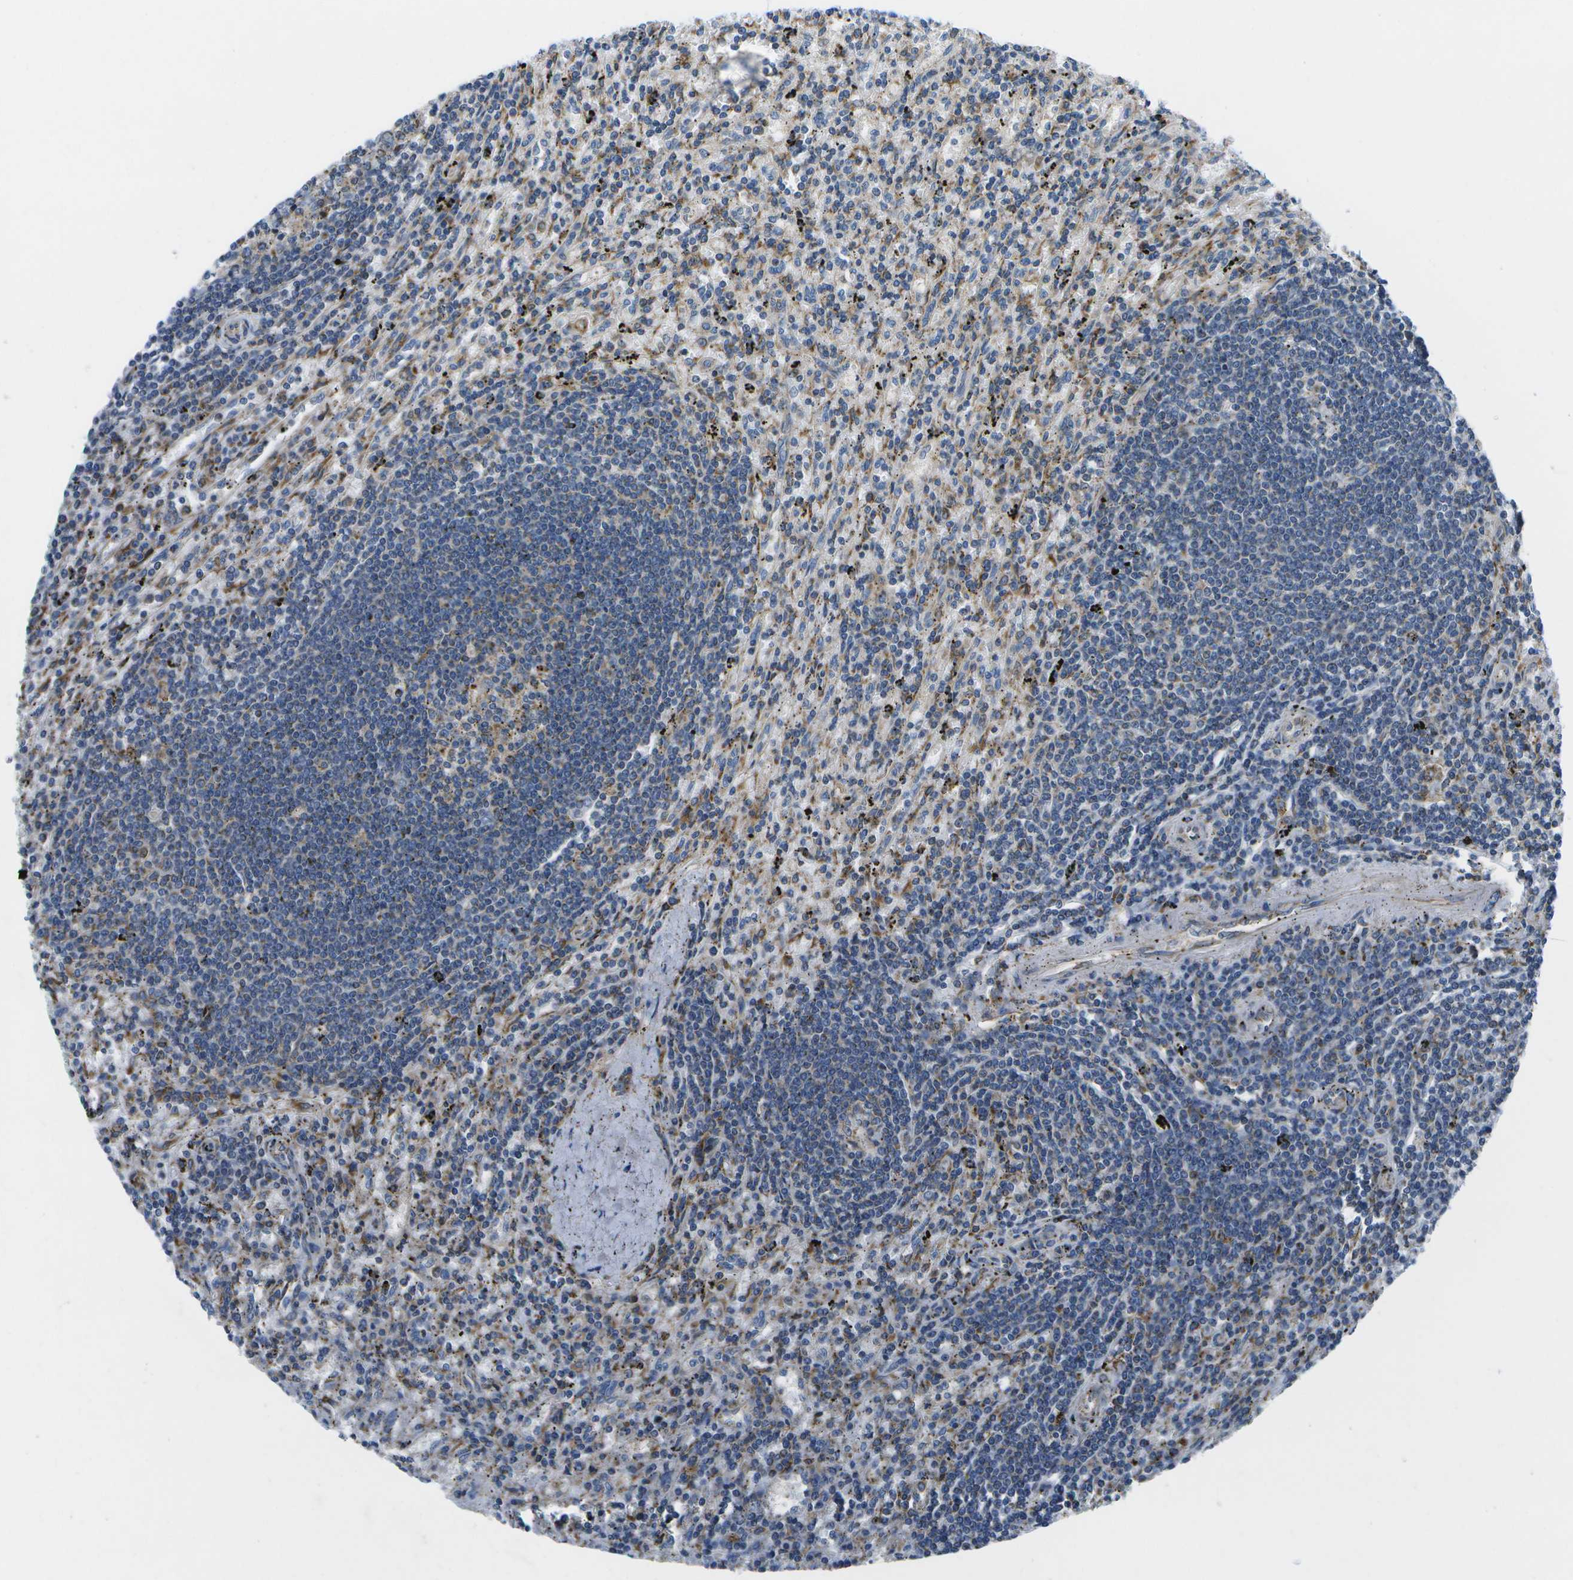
{"staining": {"intensity": "weak", "quantity": "<25%", "location": "cytoplasmic/membranous"}, "tissue": "lymphoma", "cell_type": "Tumor cells", "image_type": "cancer", "snomed": [{"axis": "morphology", "description": "Malignant lymphoma, non-Hodgkin's type, Low grade"}, {"axis": "topography", "description": "Spleen"}], "caption": "Immunohistochemistry photomicrograph of neoplastic tissue: human low-grade malignant lymphoma, non-Hodgkin's type stained with DAB (3,3'-diaminobenzidine) shows no significant protein staining in tumor cells.", "gene": "GDF5", "patient": {"sex": "male", "age": 76}}